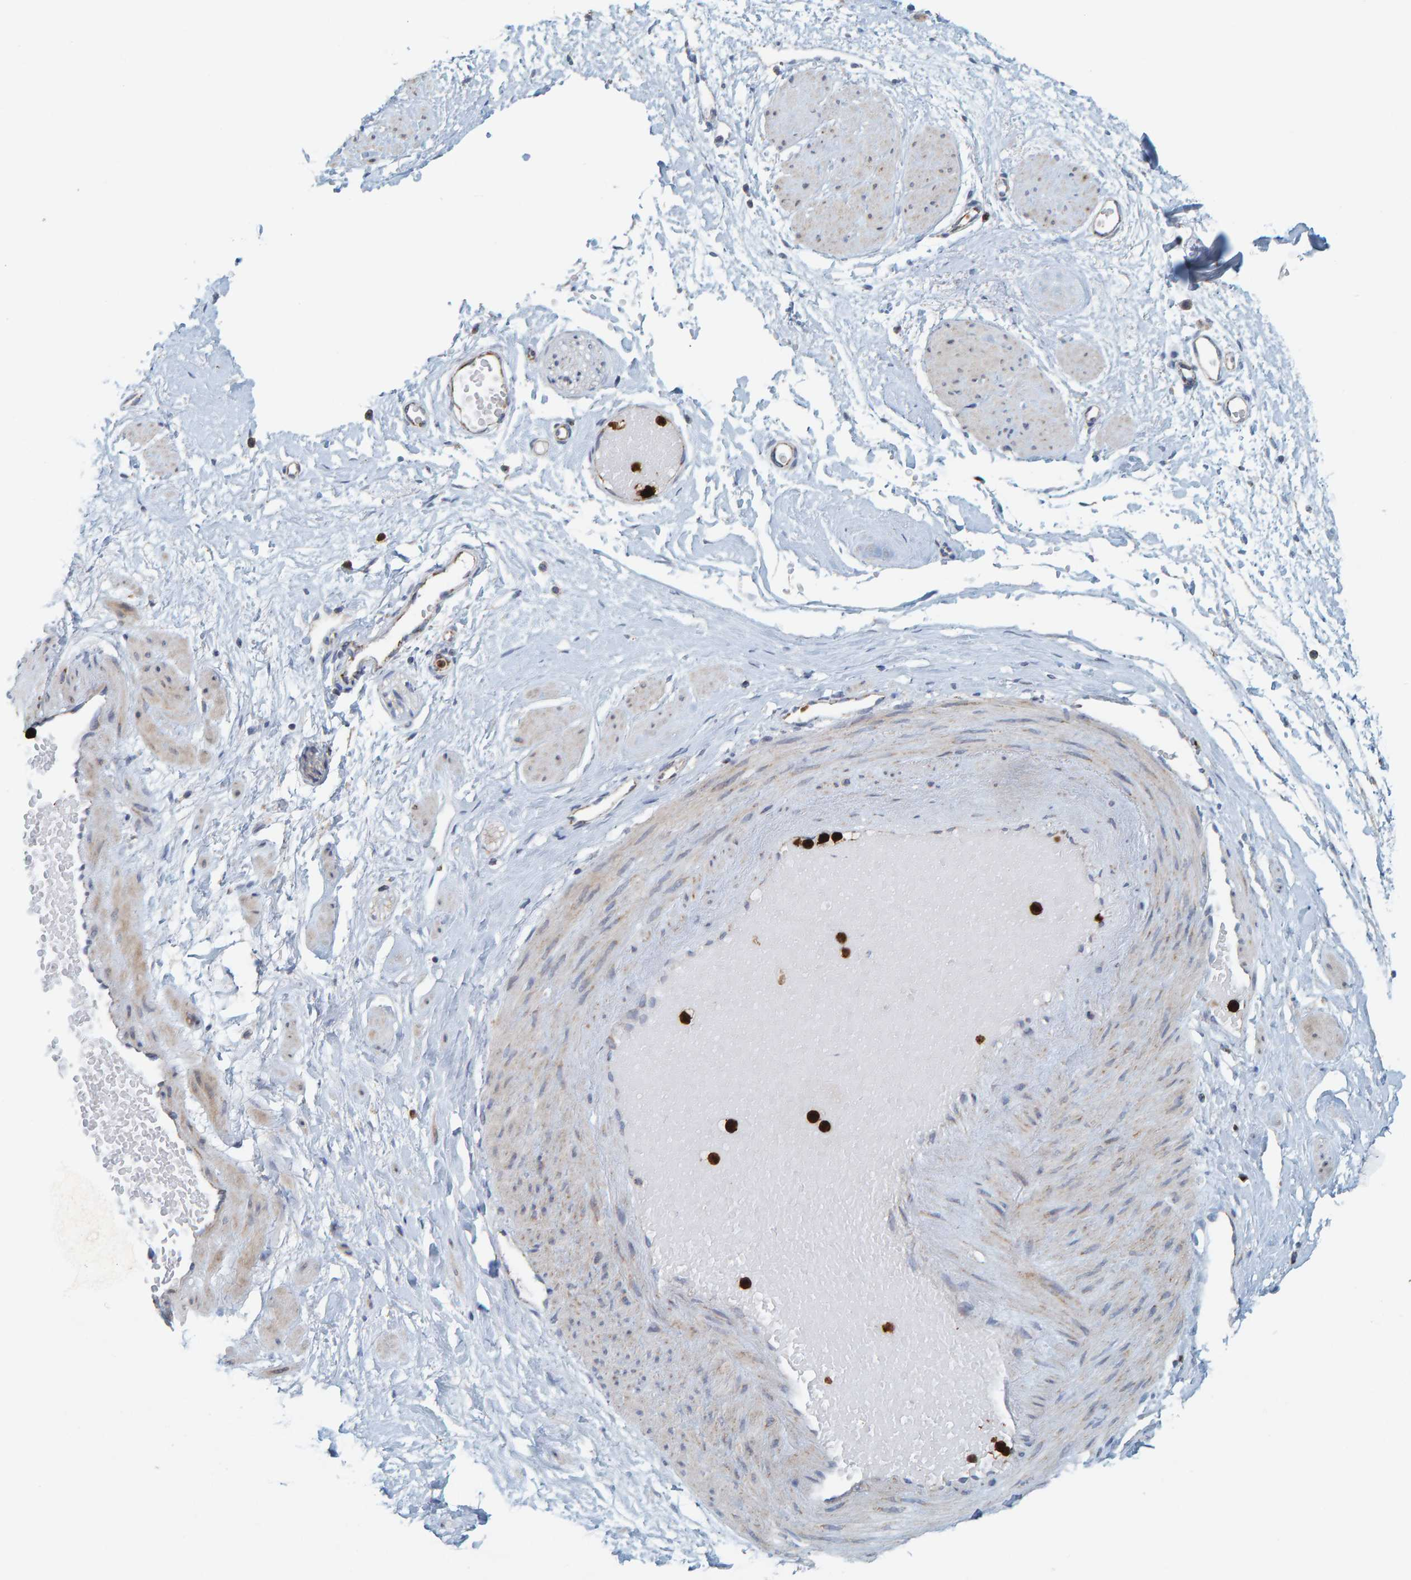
{"staining": {"intensity": "weak", "quantity": "25%-75%", "location": "cytoplasmic/membranous"}, "tissue": "adipose tissue", "cell_type": "Adipocytes", "image_type": "normal", "snomed": [{"axis": "morphology", "description": "Normal tissue, NOS"}, {"axis": "topography", "description": "Soft tissue"}], "caption": "IHC of benign adipose tissue displays low levels of weak cytoplasmic/membranous expression in approximately 25%-75% of adipocytes.", "gene": "B9D1", "patient": {"sex": "male", "age": 72}}